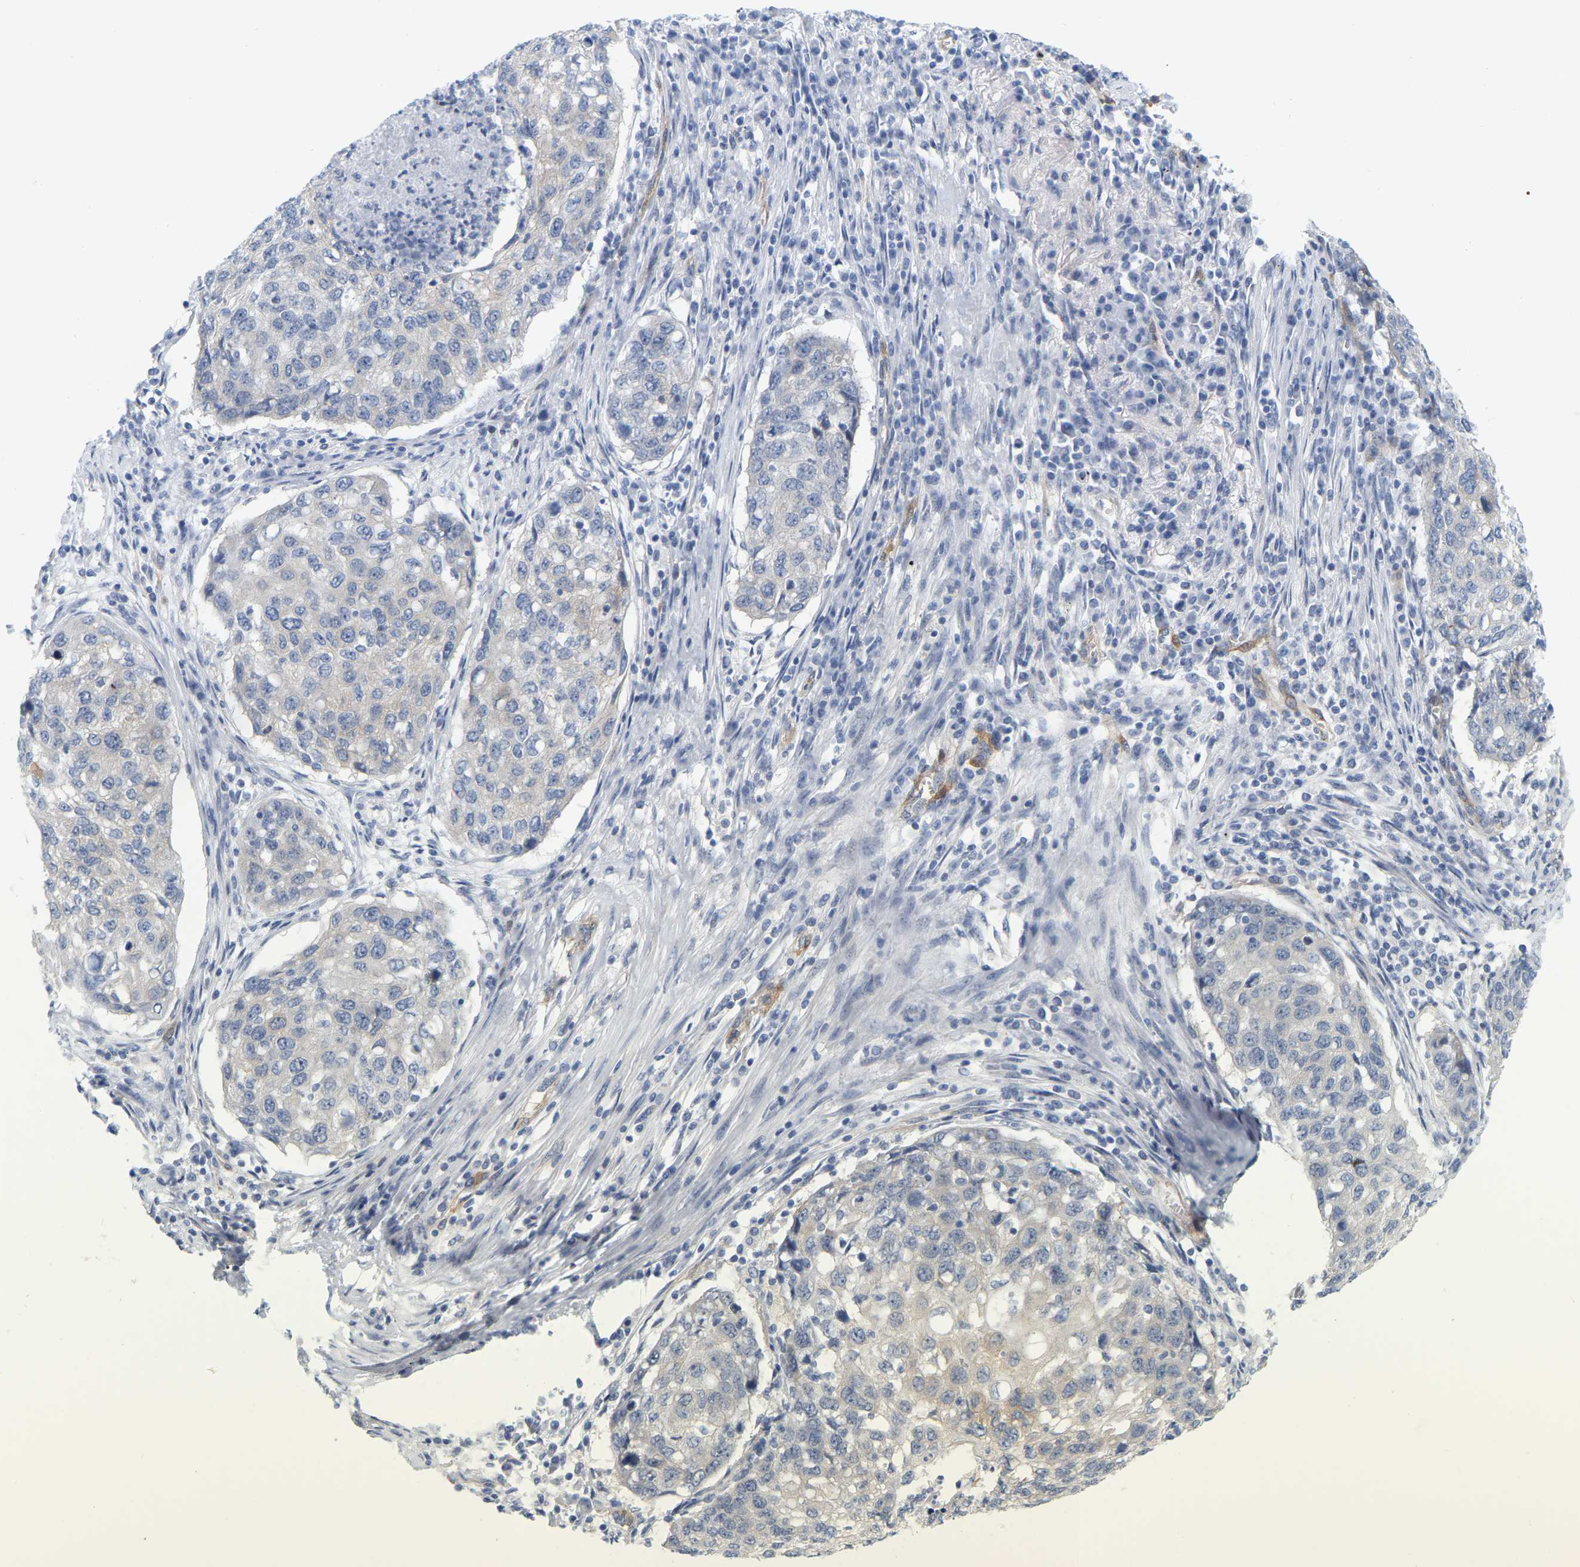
{"staining": {"intensity": "negative", "quantity": "none", "location": "none"}, "tissue": "lung cancer", "cell_type": "Tumor cells", "image_type": "cancer", "snomed": [{"axis": "morphology", "description": "Squamous cell carcinoma, NOS"}, {"axis": "topography", "description": "Lung"}], "caption": "Tumor cells show no significant protein positivity in lung cancer (squamous cell carcinoma). (Immunohistochemistry, brightfield microscopy, high magnification).", "gene": "RAPH1", "patient": {"sex": "female", "age": 63}}